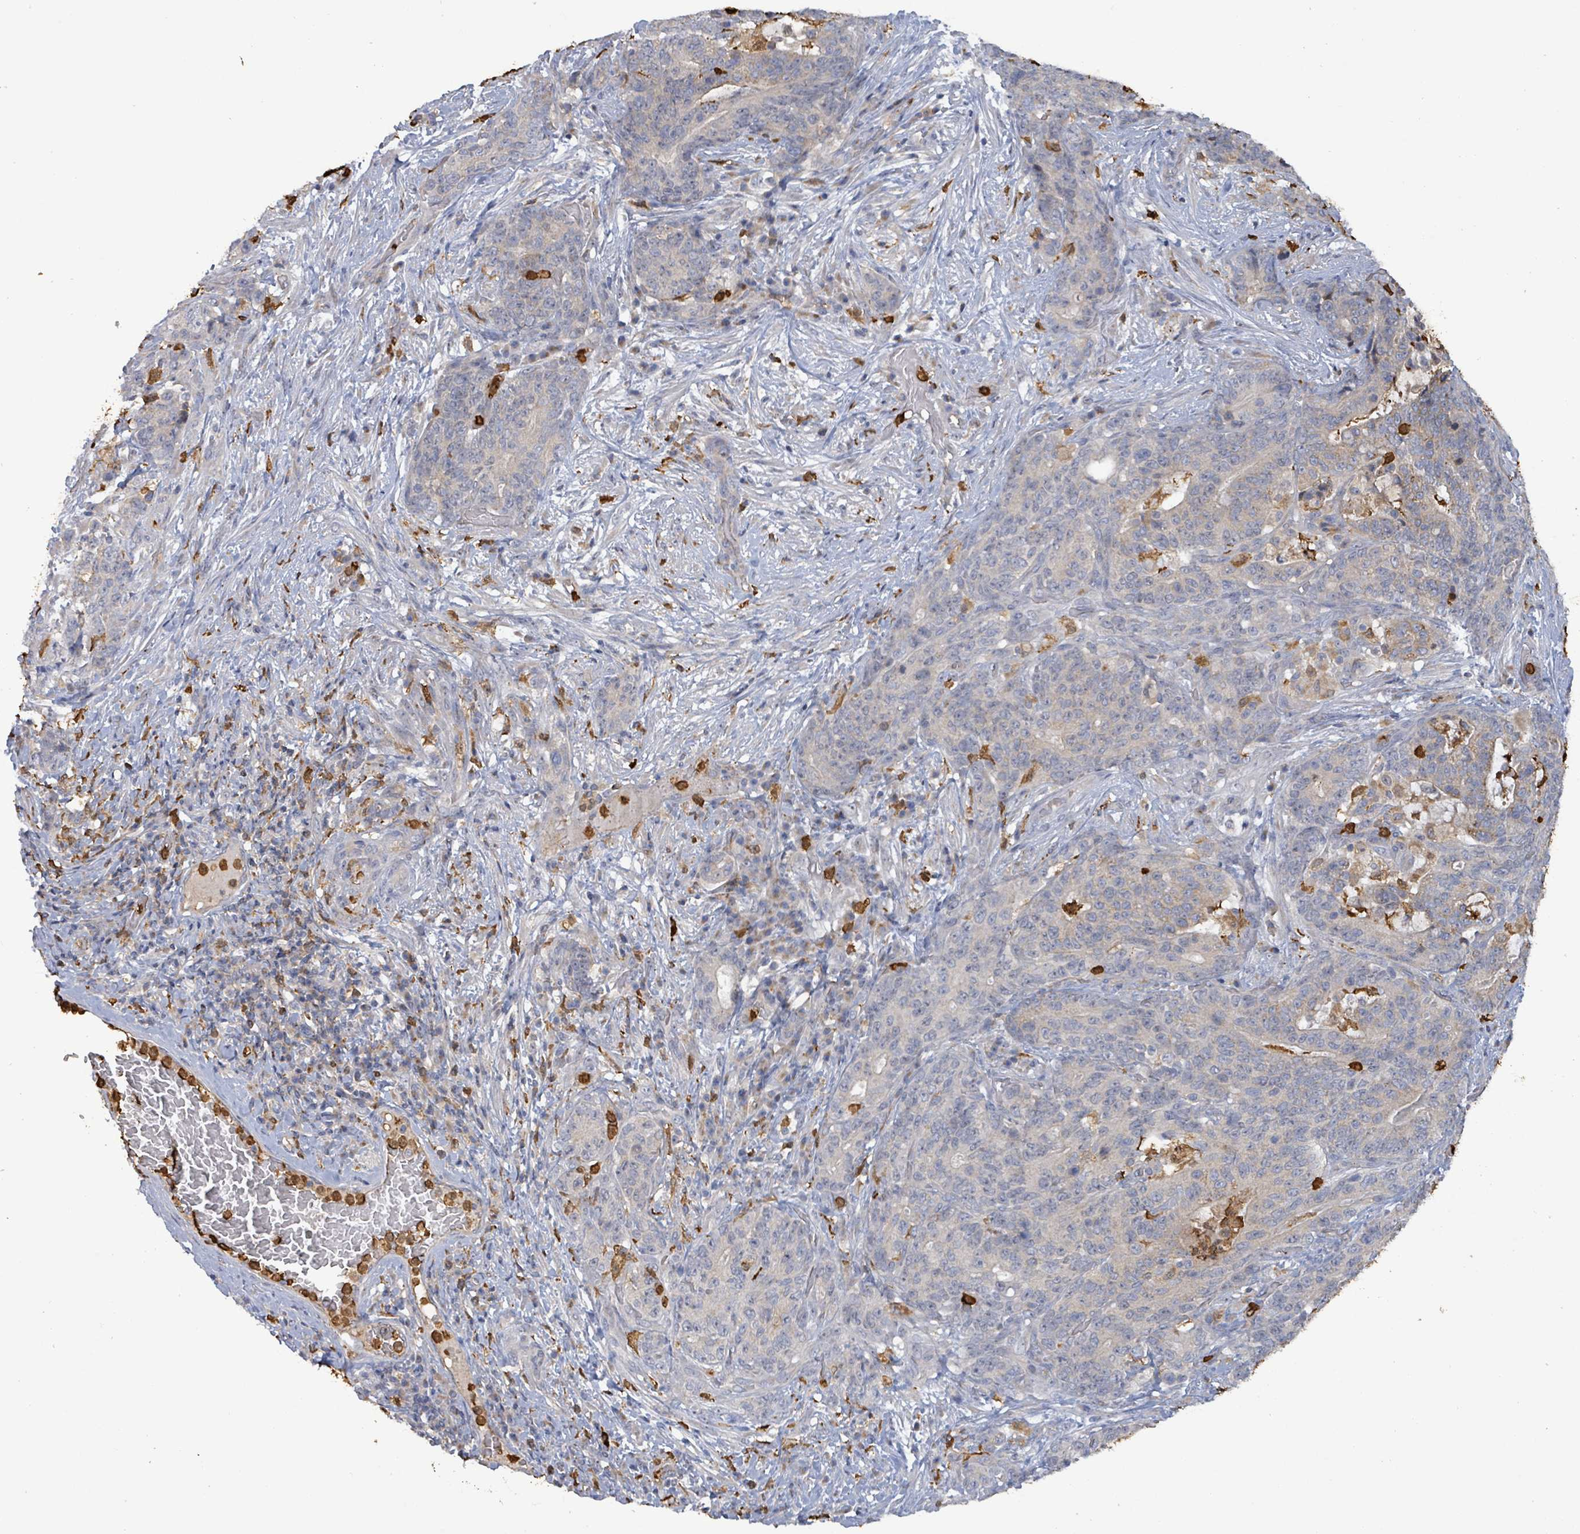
{"staining": {"intensity": "weak", "quantity": "<25%", "location": "cytoplasmic/membranous"}, "tissue": "stomach cancer", "cell_type": "Tumor cells", "image_type": "cancer", "snomed": [{"axis": "morphology", "description": "Normal tissue, NOS"}, {"axis": "morphology", "description": "Adenocarcinoma, NOS"}, {"axis": "topography", "description": "Stomach"}], "caption": "DAB immunohistochemical staining of stomach cancer (adenocarcinoma) displays no significant staining in tumor cells.", "gene": "FAM210A", "patient": {"sex": "female", "age": 64}}